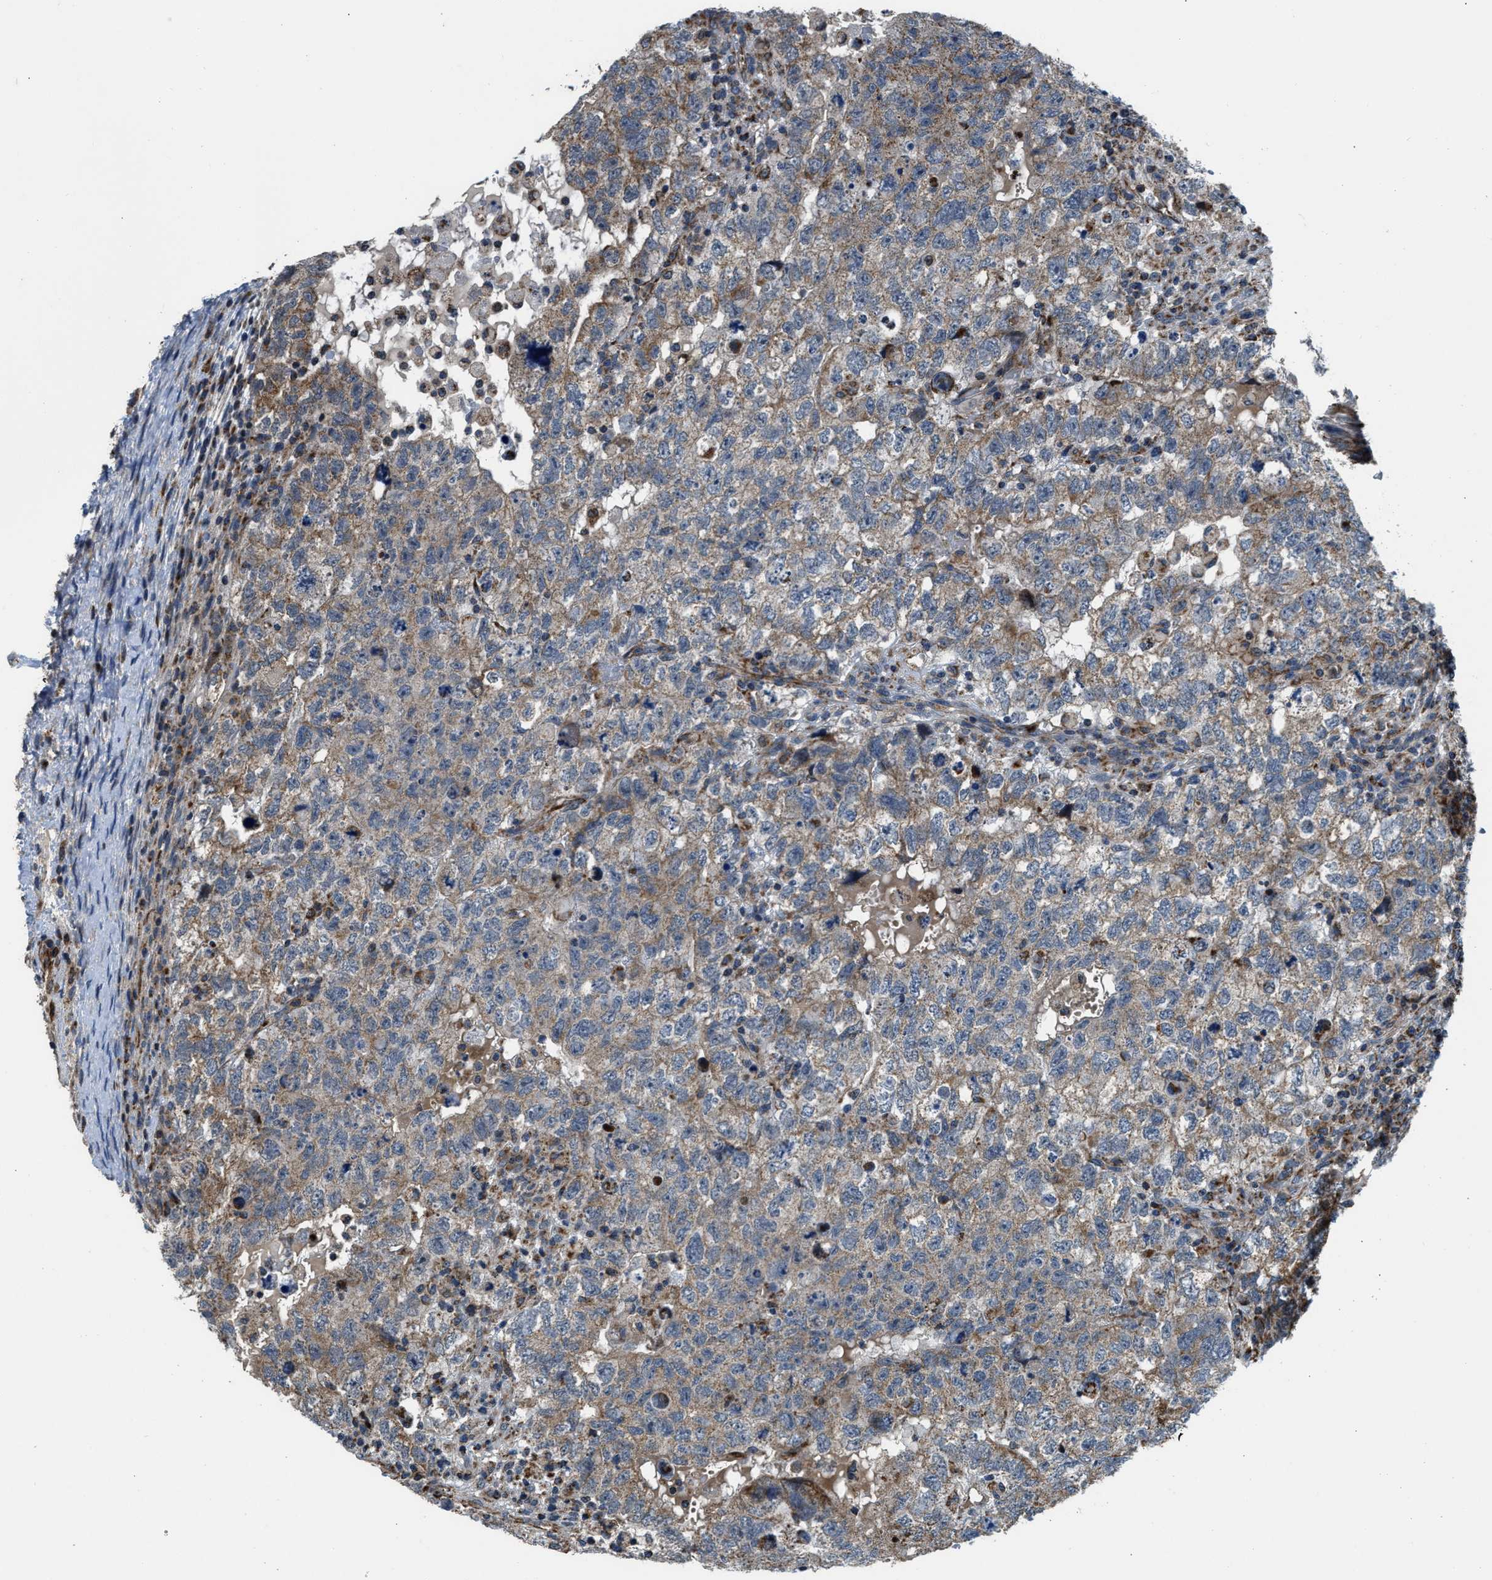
{"staining": {"intensity": "moderate", "quantity": ">75%", "location": "cytoplasmic/membranous"}, "tissue": "testis cancer", "cell_type": "Tumor cells", "image_type": "cancer", "snomed": [{"axis": "morphology", "description": "Carcinoma, Embryonal, NOS"}, {"axis": "topography", "description": "Testis"}], "caption": "Testis cancer was stained to show a protein in brown. There is medium levels of moderate cytoplasmic/membranous positivity in approximately >75% of tumor cells. (Stains: DAB (3,3'-diaminobenzidine) in brown, nuclei in blue, Microscopy: brightfield microscopy at high magnification).", "gene": "GSDME", "patient": {"sex": "male", "age": 36}}